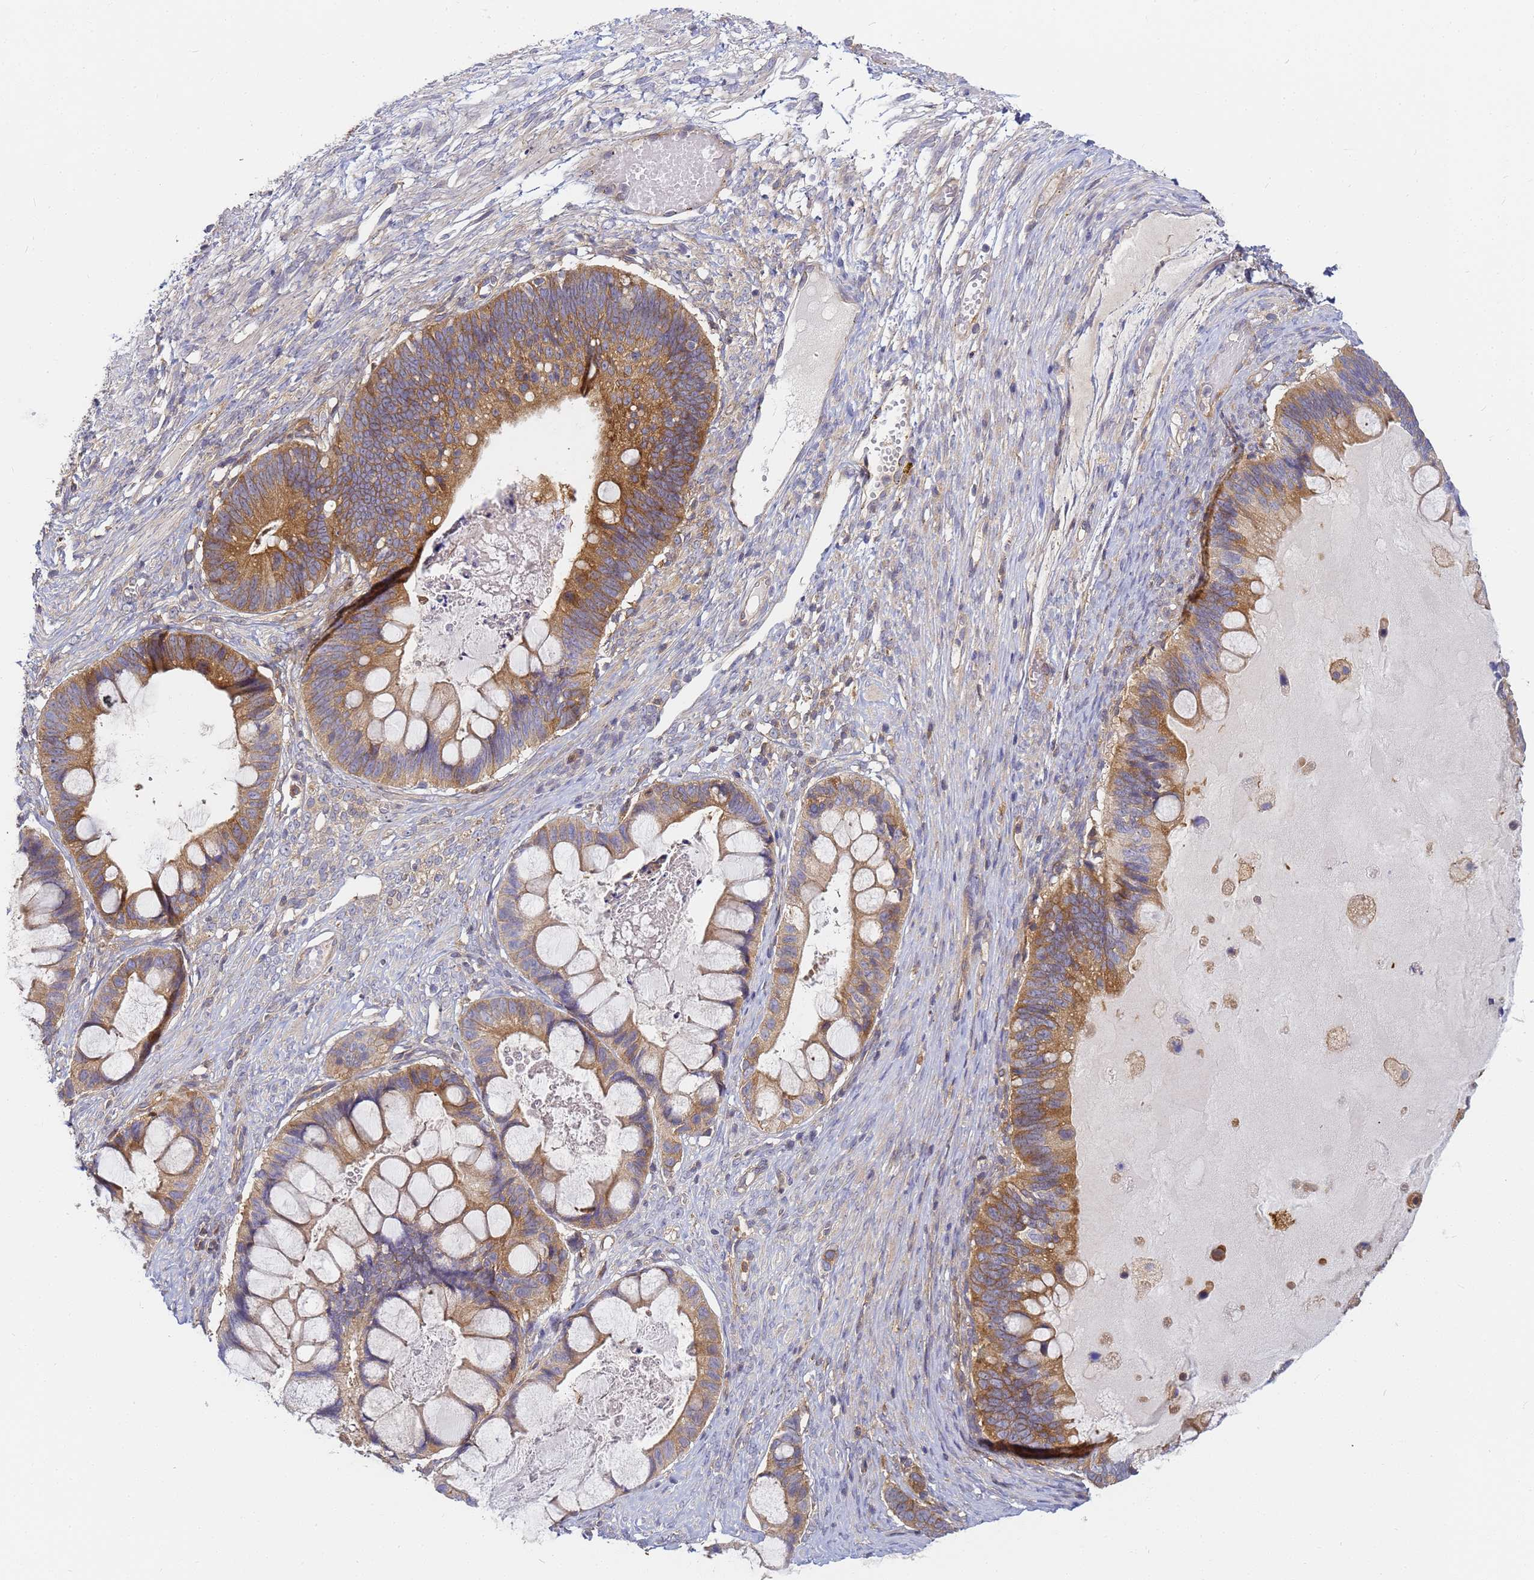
{"staining": {"intensity": "strong", "quantity": ">75%", "location": "cytoplasmic/membranous"}, "tissue": "ovarian cancer", "cell_type": "Tumor cells", "image_type": "cancer", "snomed": [{"axis": "morphology", "description": "Cystadenocarcinoma, mucinous, NOS"}, {"axis": "topography", "description": "Ovary"}], "caption": "This is an image of immunohistochemistry staining of ovarian mucinous cystadenocarcinoma, which shows strong expression in the cytoplasmic/membranous of tumor cells.", "gene": "CHM", "patient": {"sex": "female", "age": 61}}